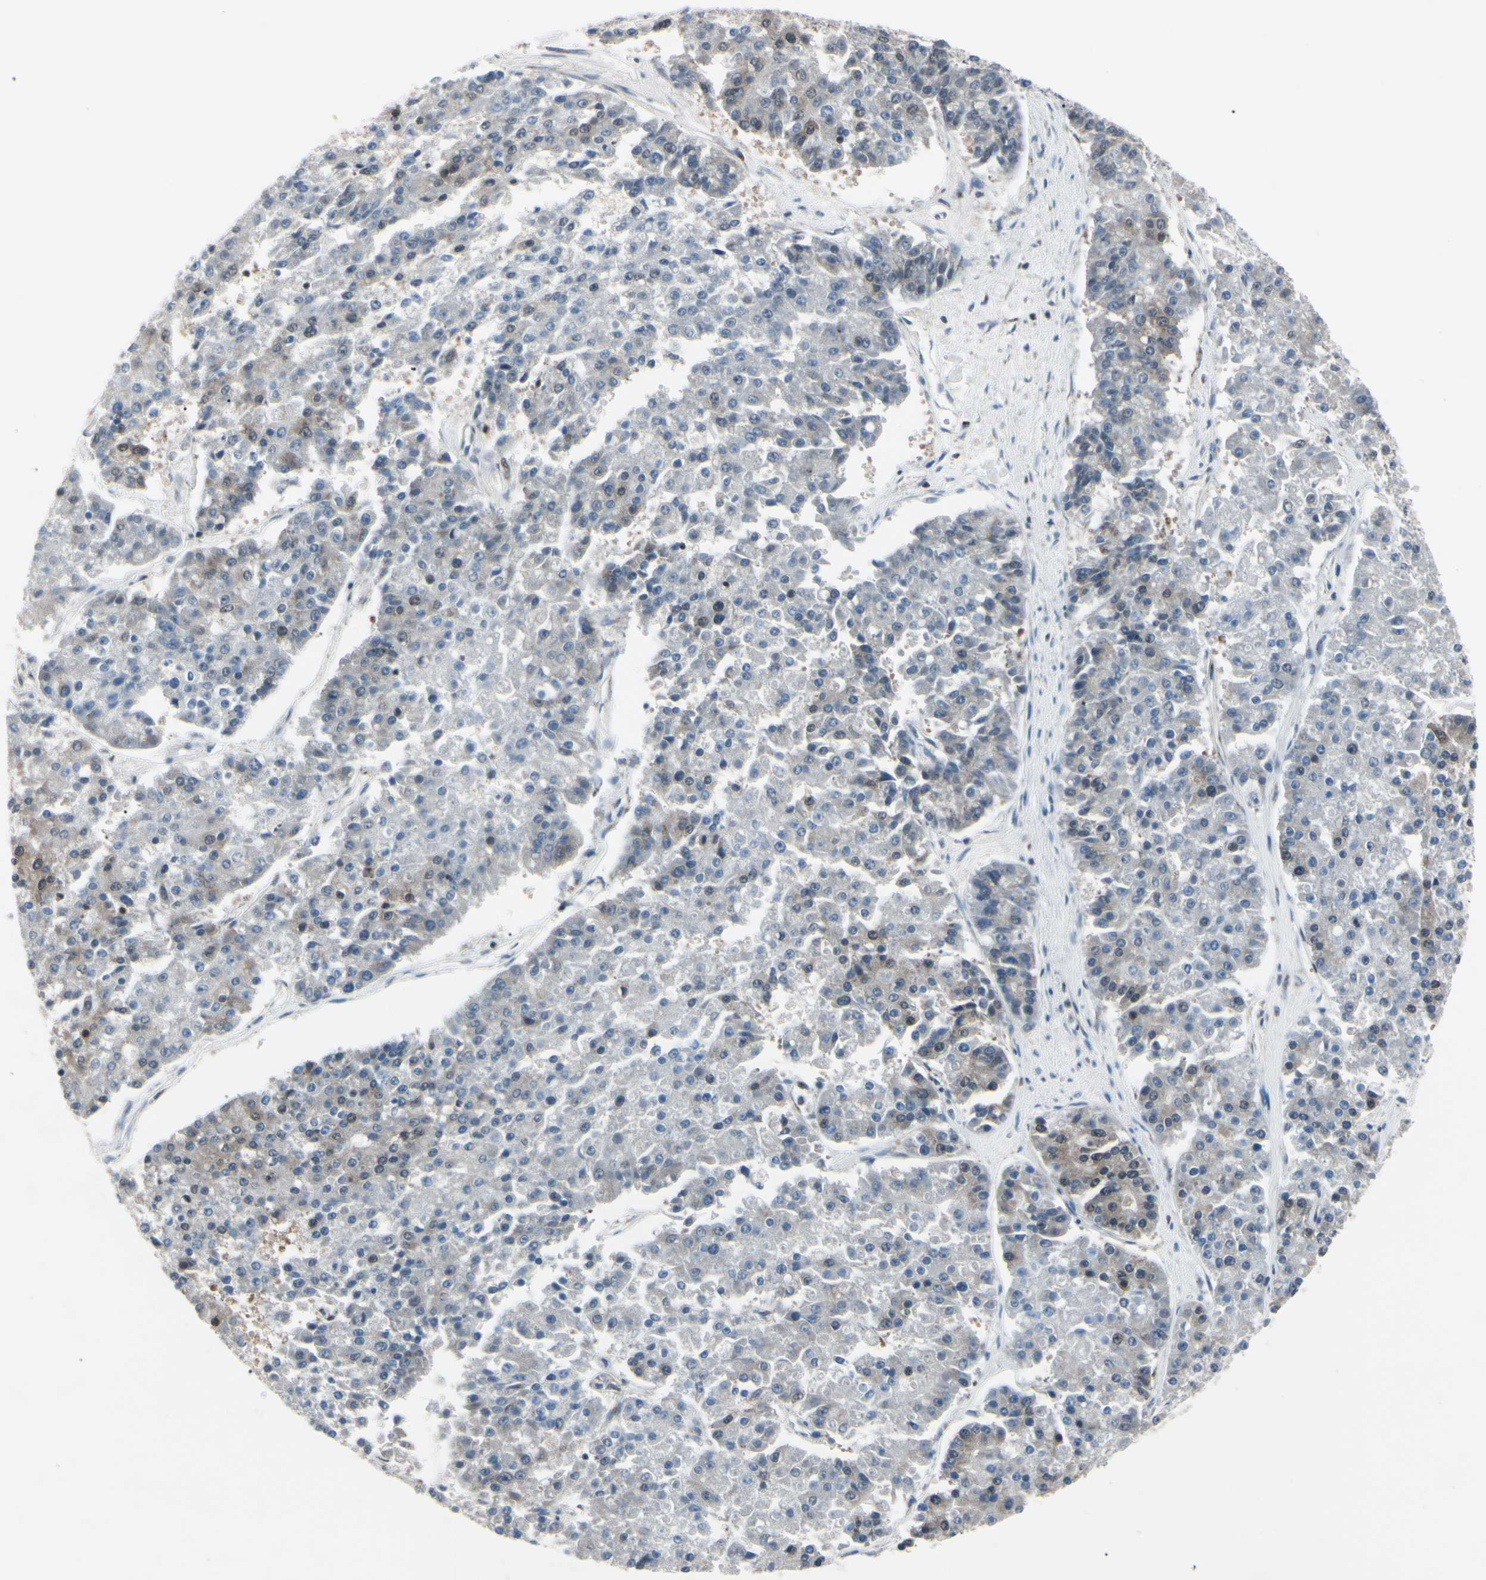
{"staining": {"intensity": "moderate", "quantity": "<25%", "location": "cytoplasmic/membranous"}, "tissue": "pancreatic cancer", "cell_type": "Tumor cells", "image_type": "cancer", "snomed": [{"axis": "morphology", "description": "Adenocarcinoma, NOS"}, {"axis": "topography", "description": "Pancreas"}], "caption": "Brown immunohistochemical staining in human pancreatic cancer exhibits moderate cytoplasmic/membranous expression in approximately <25% of tumor cells. (Stains: DAB (3,3'-diaminobenzidine) in brown, nuclei in blue, Microscopy: brightfield microscopy at high magnification).", "gene": "MAPRE1", "patient": {"sex": "male", "age": 50}}